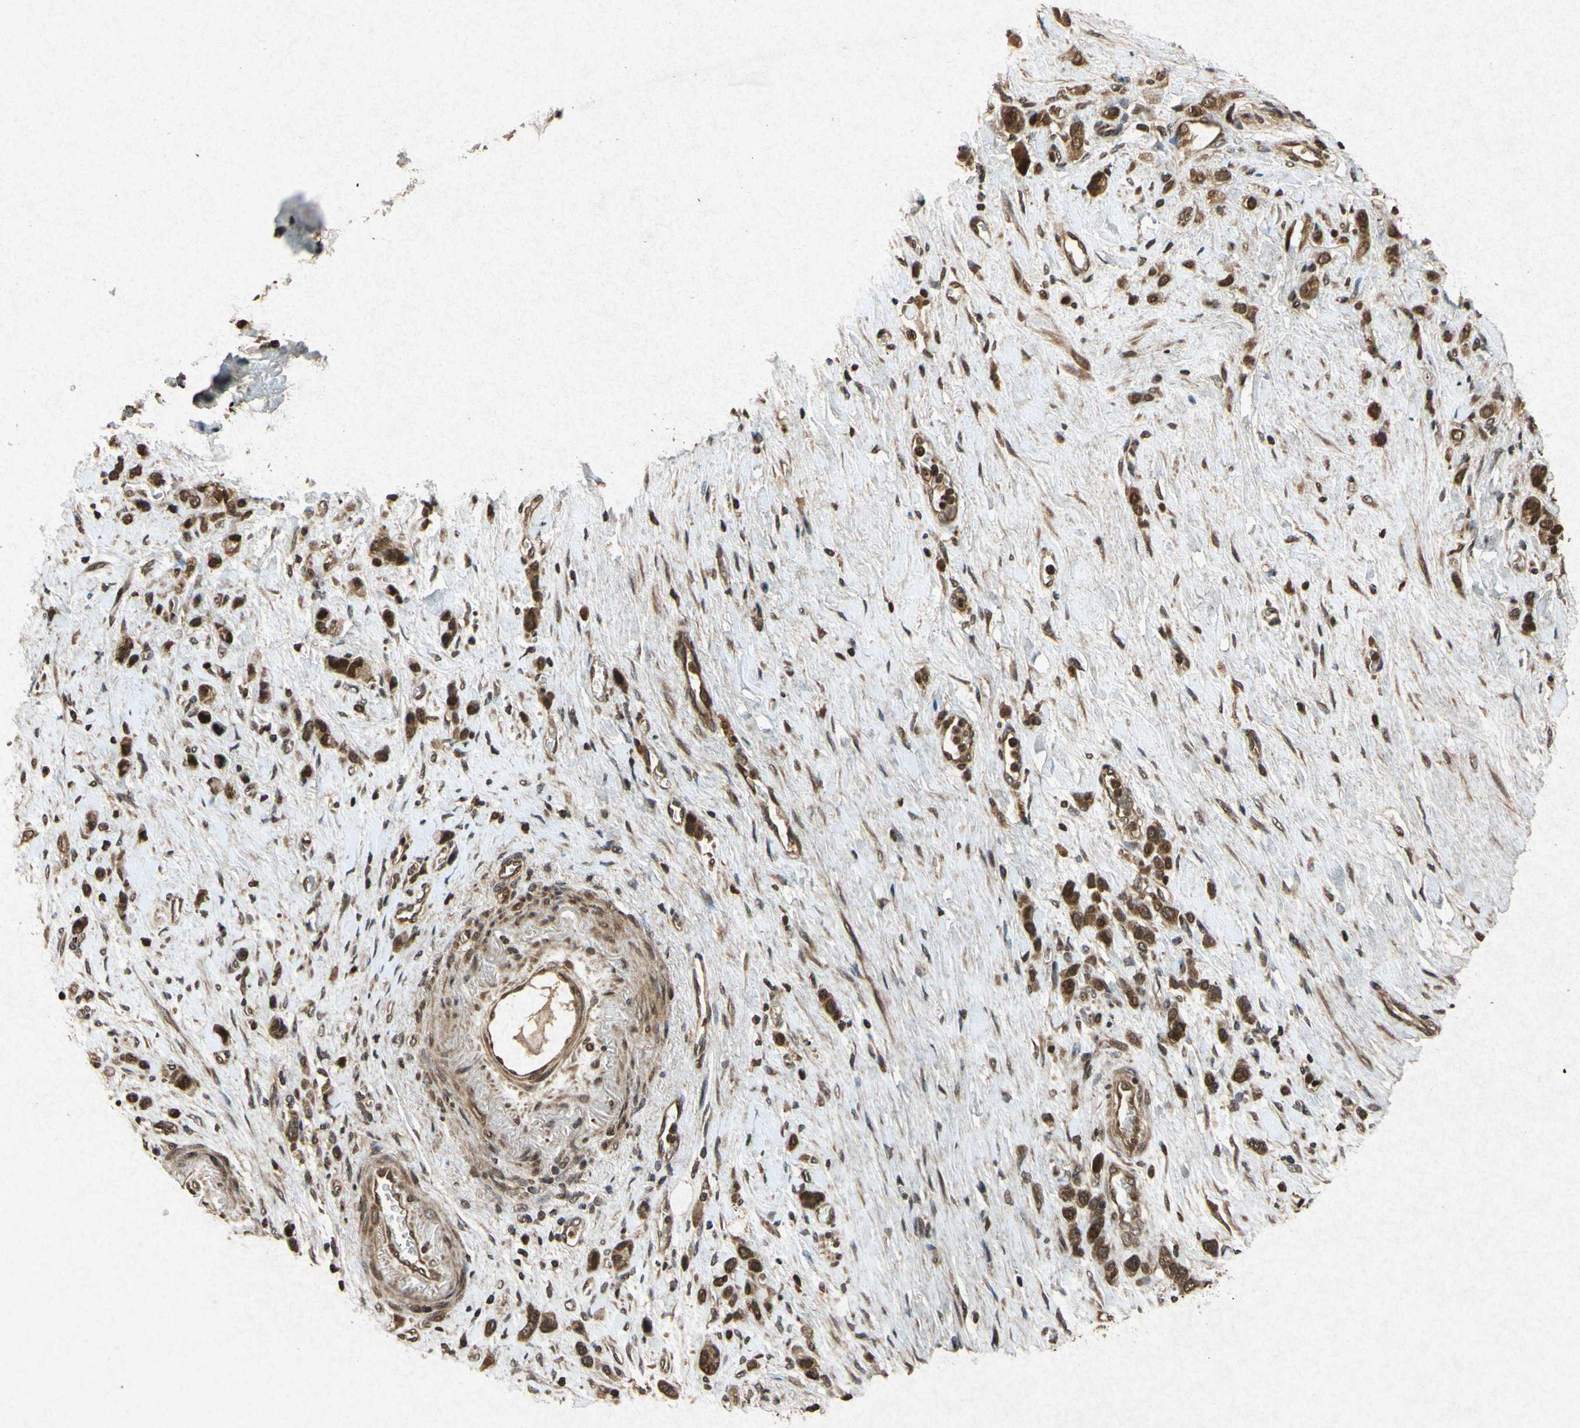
{"staining": {"intensity": "strong", "quantity": ">75%", "location": "cytoplasmic/membranous,nuclear"}, "tissue": "stomach cancer", "cell_type": "Tumor cells", "image_type": "cancer", "snomed": [{"axis": "morphology", "description": "Normal tissue, NOS"}, {"axis": "morphology", "description": "Adenocarcinoma, NOS"}, {"axis": "morphology", "description": "Adenocarcinoma, High grade"}, {"axis": "topography", "description": "Stomach, upper"}, {"axis": "topography", "description": "Stomach"}], "caption": "Strong cytoplasmic/membranous and nuclear positivity for a protein is present in about >75% of tumor cells of stomach cancer (adenocarcinoma) using IHC.", "gene": "ATP6V1H", "patient": {"sex": "female", "age": 65}}